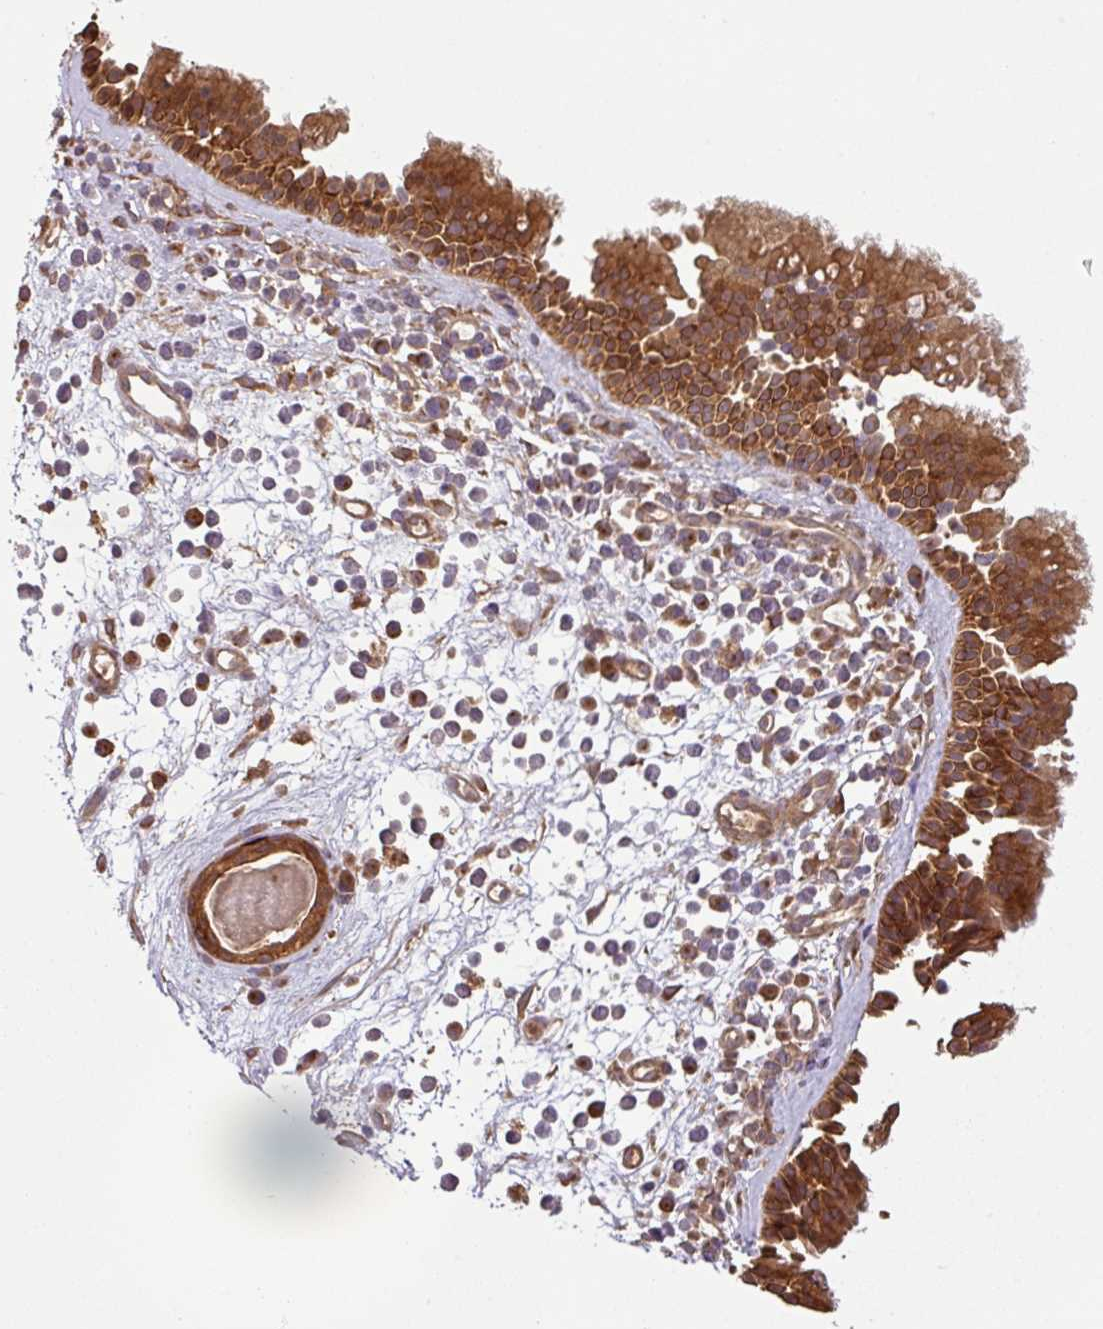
{"staining": {"intensity": "moderate", "quantity": ">75%", "location": "cytoplasmic/membranous"}, "tissue": "nasopharynx", "cell_type": "Respiratory epithelial cells", "image_type": "normal", "snomed": [{"axis": "morphology", "description": "Normal tissue, NOS"}, {"axis": "morphology", "description": "Inflammation, NOS"}, {"axis": "morphology", "description": "Malignant melanoma, Metastatic site"}, {"axis": "topography", "description": "Nasopharynx"}], "caption": "The micrograph demonstrates immunohistochemical staining of unremarkable nasopharynx. There is moderate cytoplasmic/membranous staining is present in about >75% of respiratory epithelial cells. The staining was performed using DAB (3,3'-diaminobenzidine) to visualize the protein expression in brown, while the nuclei were stained in blue with hematoxylin (Magnification: 20x).", "gene": "MAP3K6", "patient": {"sex": "male", "age": 70}}